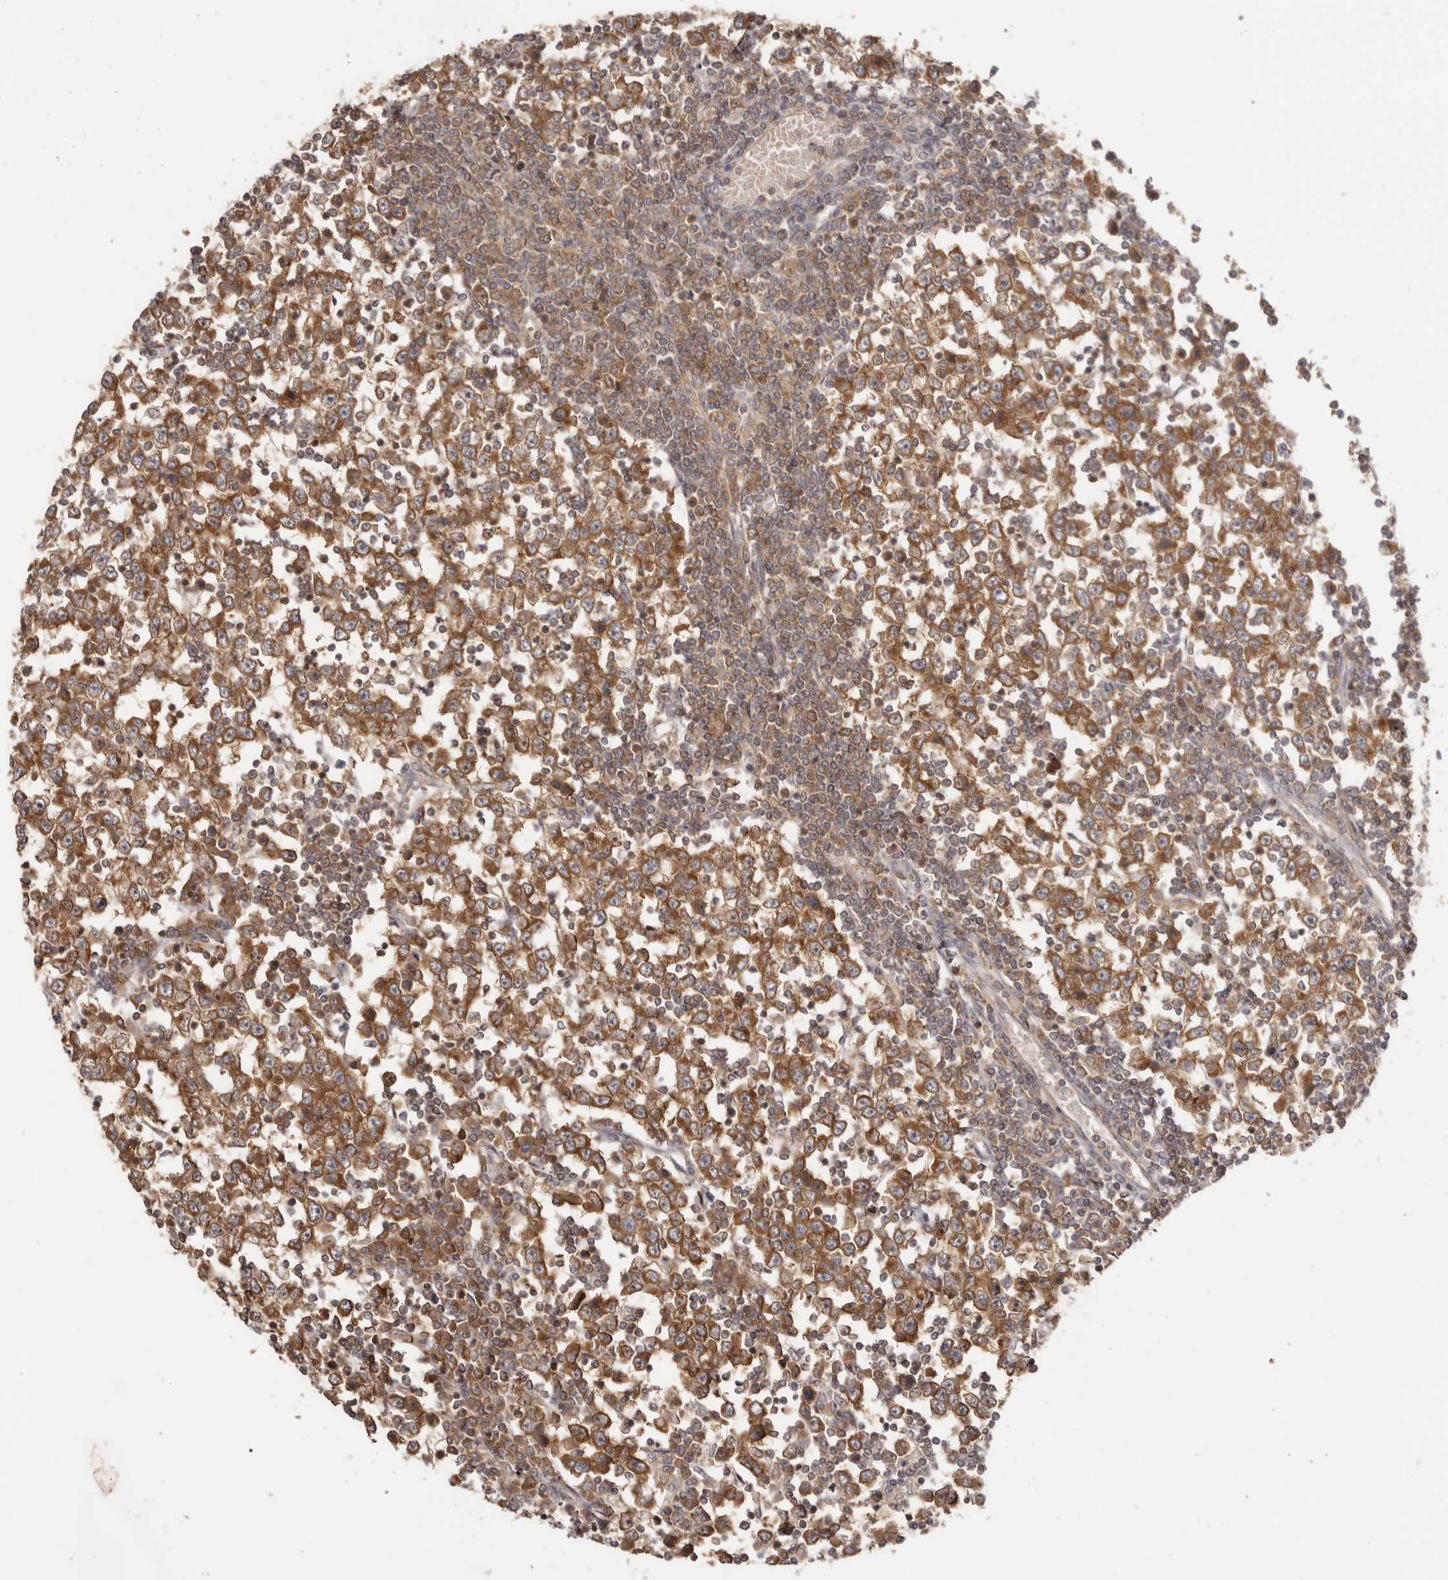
{"staining": {"intensity": "strong", "quantity": ">75%", "location": "cytoplasmic/membranous"}, "tissue": "testis cancer", "cell_type": "Tumor cells", "image_type": "cancer", "snomed": [{"axis": "morphology", "description": "Seminoma, NOS"}, {"axis": "topography", "description": "Testis"}], "caption": "Seminoma (testis) stained with a brown dye reveals strong cytoplasmic/membranous positive positivity in about >75% of tumor cells.", "gene": "EEF1E1", "patient": {"sex": "male", "age": 65}}